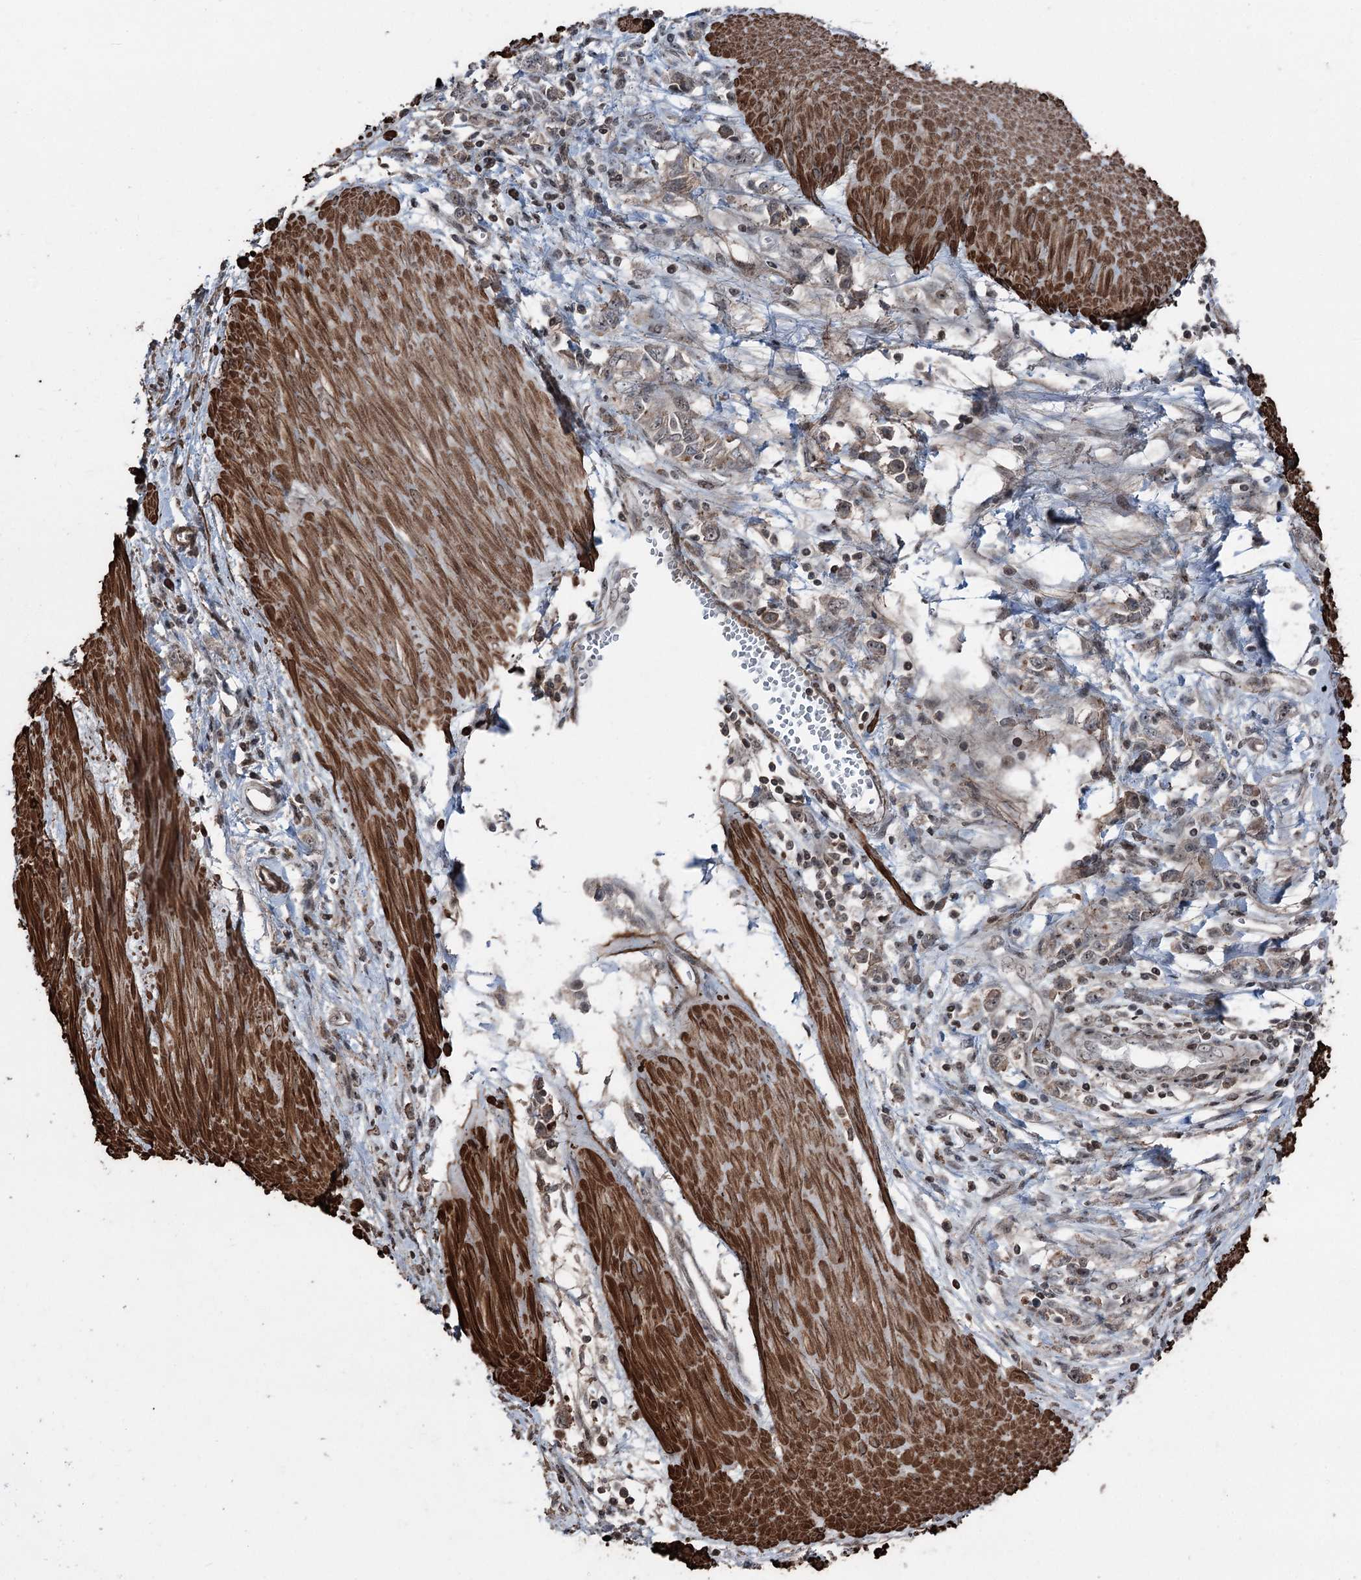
{"staining": {"intensity": "weak", "quantity": "25%-75%", "location": "nuclear"}, "tissue": "stomach cancer", "cell_type": "Tumor cells", "image_type": "cancer", "snomed": [{"axis": "morphology", "description": "Adenocarcinoma, NOS"}, {"axis": "topography", "description": "Stomach"}], "caption": "Immunohistochemical staining of stomach cancer (adenocarcinoma) reveals low levels of weak nuclear protein expression in about 25%-75% of tumor cells.", "gene": "CCDC82", "patient": {"sex": "female", "age": 76}}